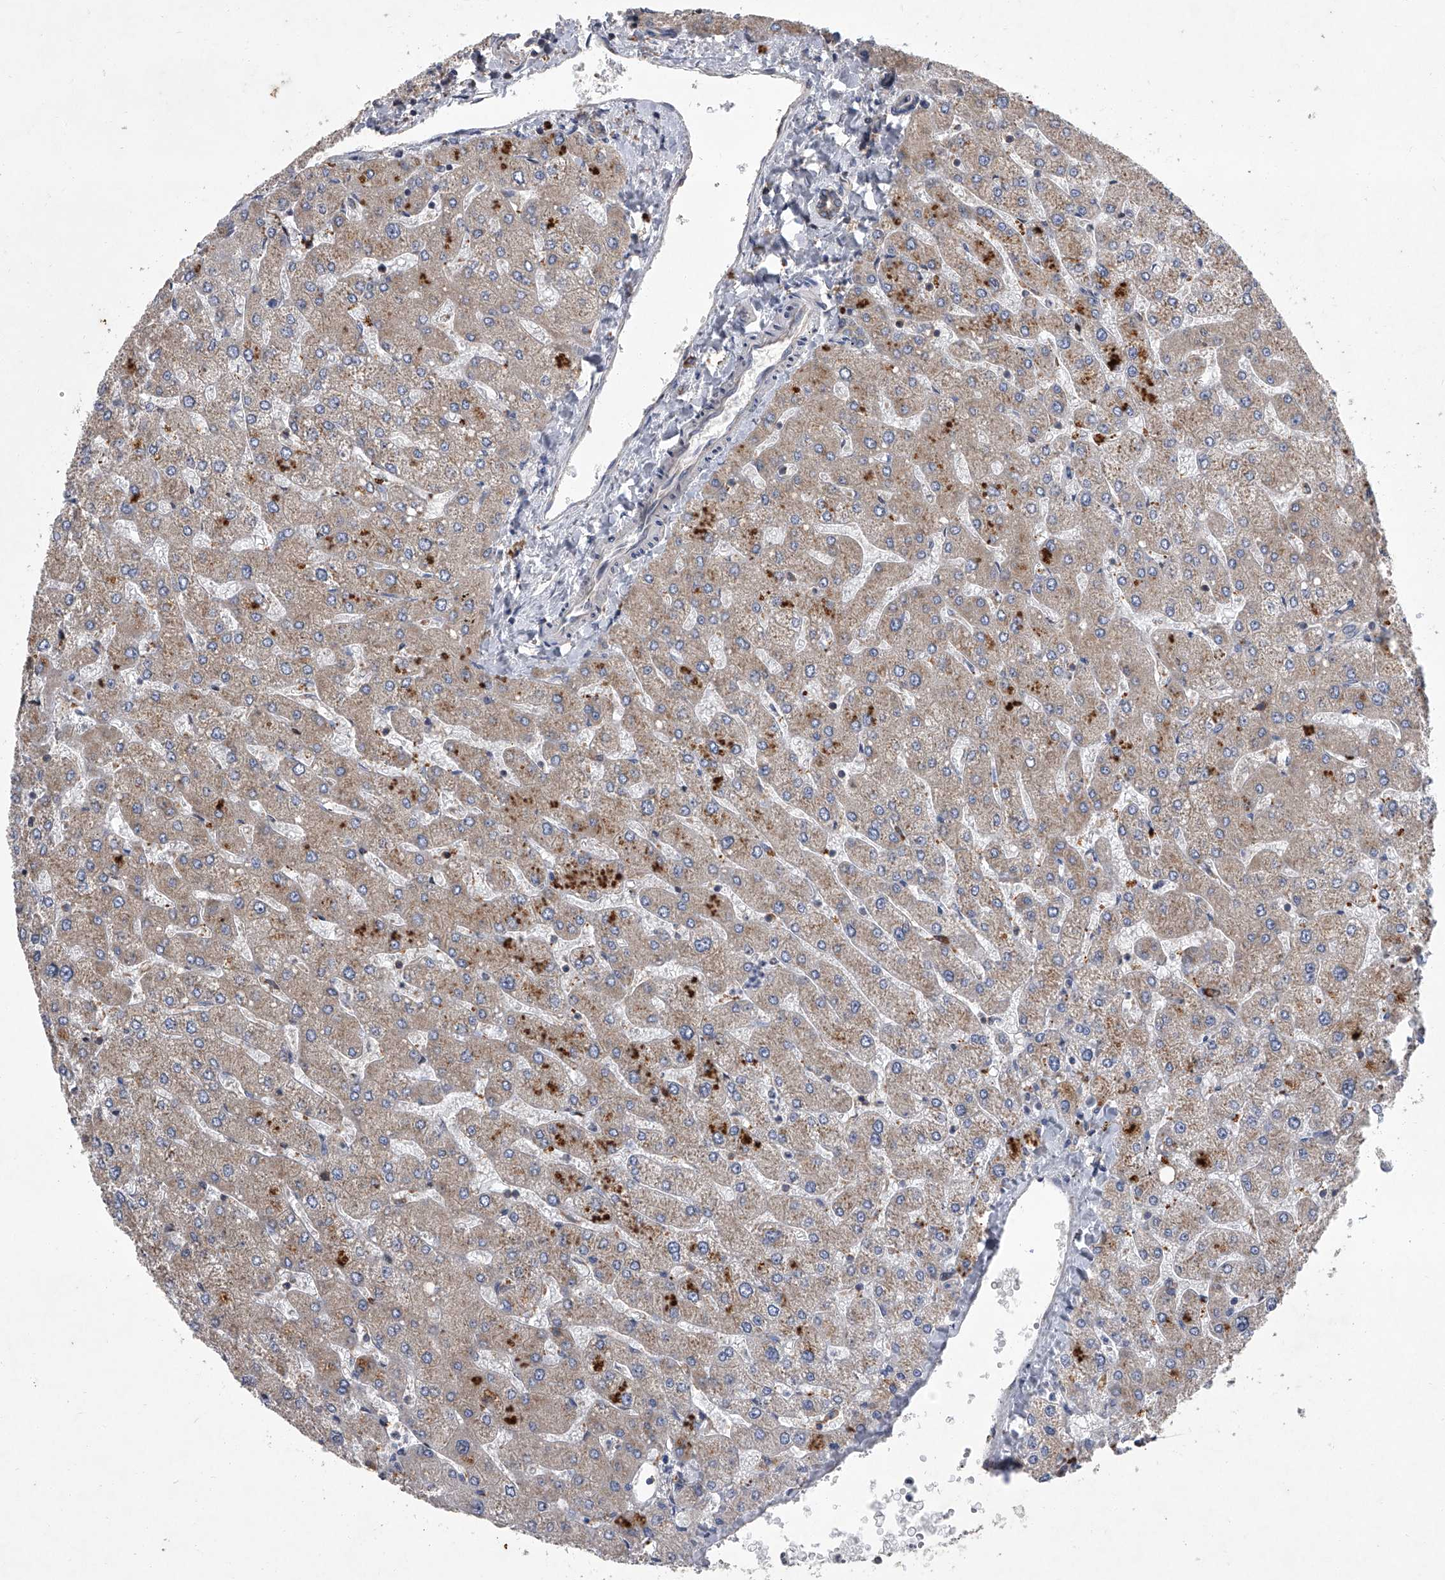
{"staining": {"intensity": "weak", "quantity": "25%-75%", "location": "cytoplasmic/membranous"}, "tissue": "liver", "cell_type": "Cholangiocytes", "image_type": "normal", "snomed": [{"axis": "morphology", "description": "Normal tissue, NOS"}, {"axis": "topography", "description": "Liver"}], "caption": "This is an image of immunohistochemistry (IHC) staining of benign liver, which shows weak expression in the cytoplasmic/membranous of cholangiocytes.", "gene": "EIF2S2", "patient": {"sex": "male", "age": 55}}